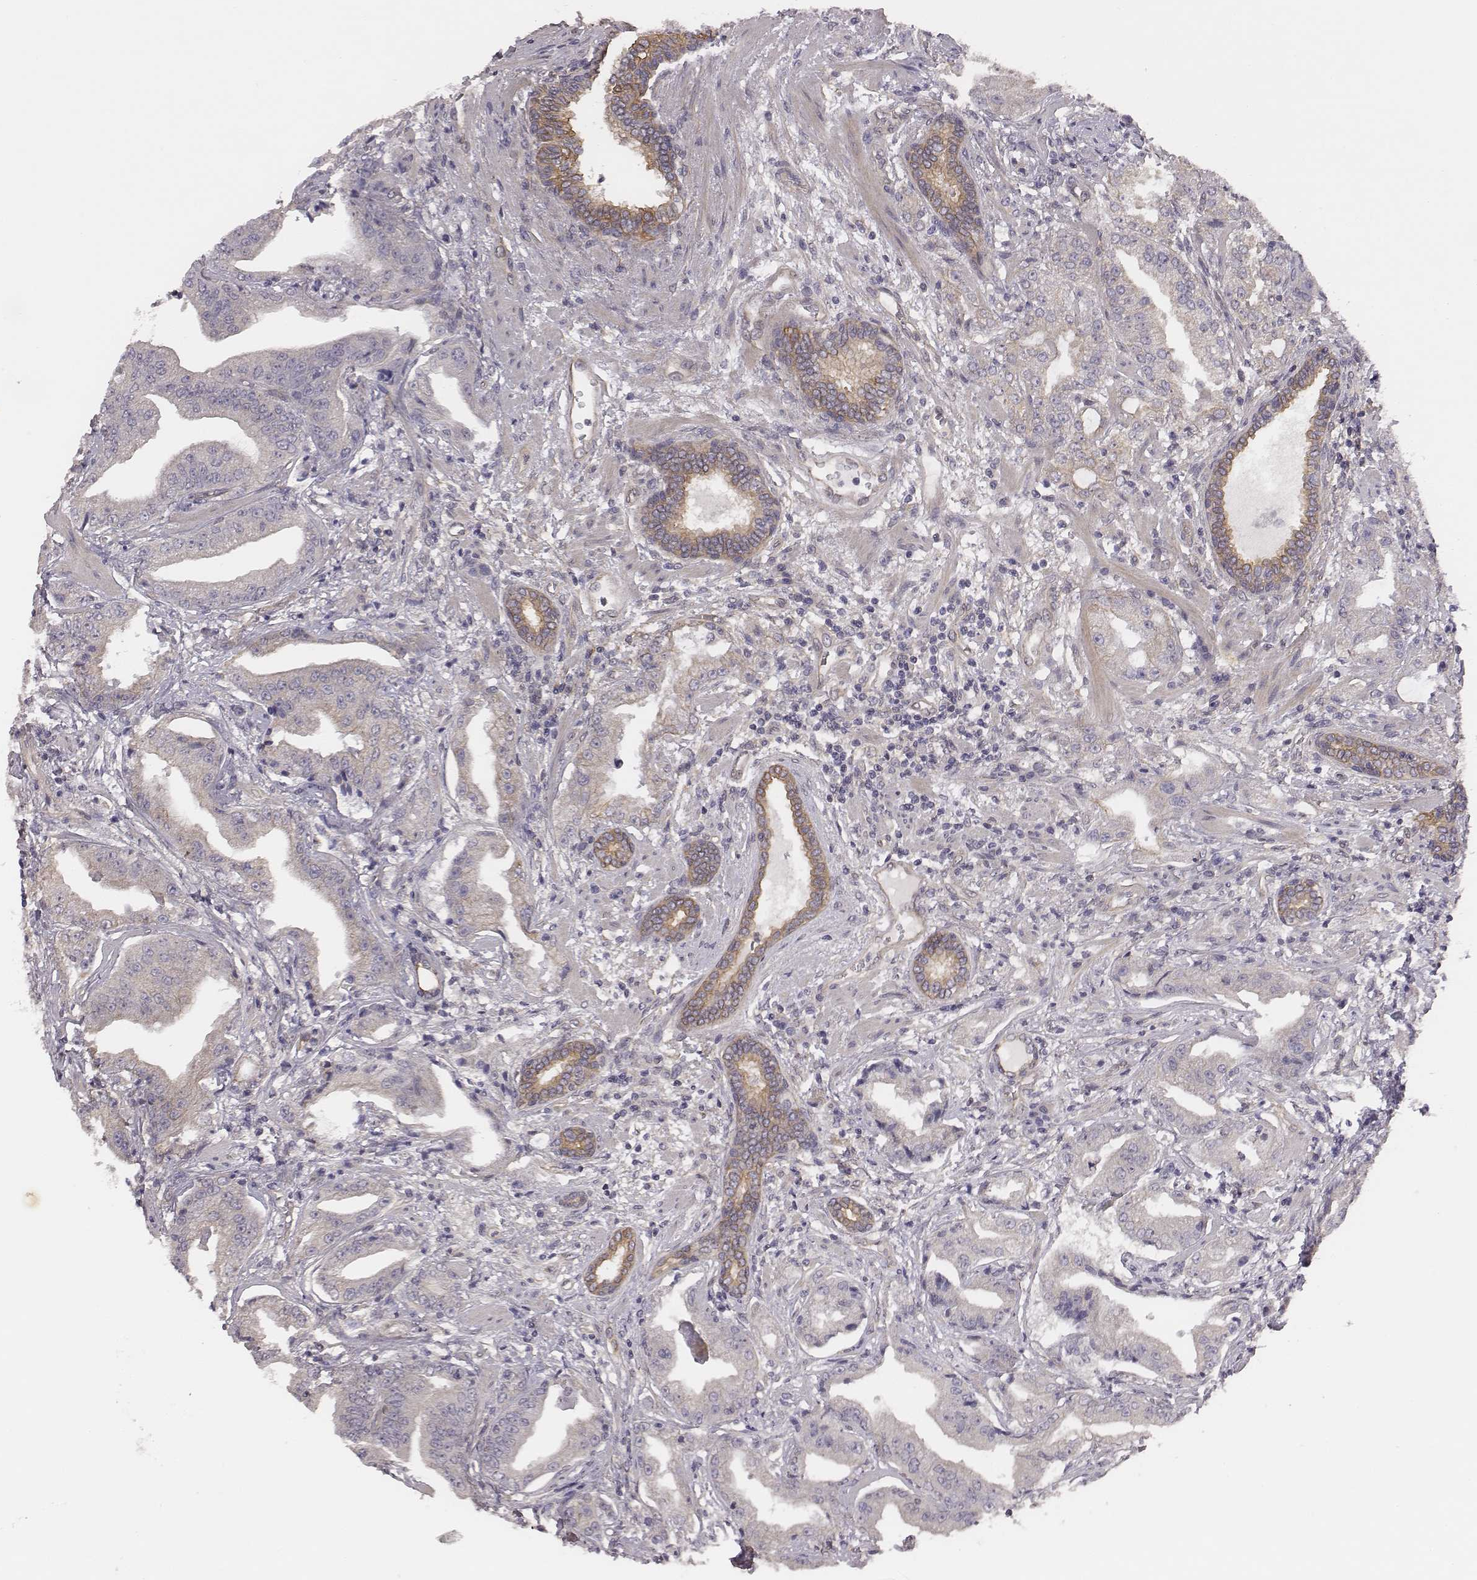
{"staining": {"intensity": "moderate", "quantity": "25%-75%", "location": "cytoplasmic/membranous"}, "tissue": "prostate cancer", "cell_type": "Tumor cells", "image_type": "cancer", "snomed": [{"axis": "morphology", "description": "Adenocarcinoma, Low grade"}, {"axis": "topography", "description": "Prostate"}], "caption": "High-magnification brightfield microscopy of adenocarcinoma (low-grade) (prostate) stained with DAB (brown) and counterstained with hematoxylin (blue). tumor cells exhibit moderate cytoplasmic/membranous positivity is identified in approximately25%-75% of cells. (DAB IHC with brightfield microscopy, high magnification).", "gene": "SCARF1", "patient": {"sex": "male", "age": 62}}